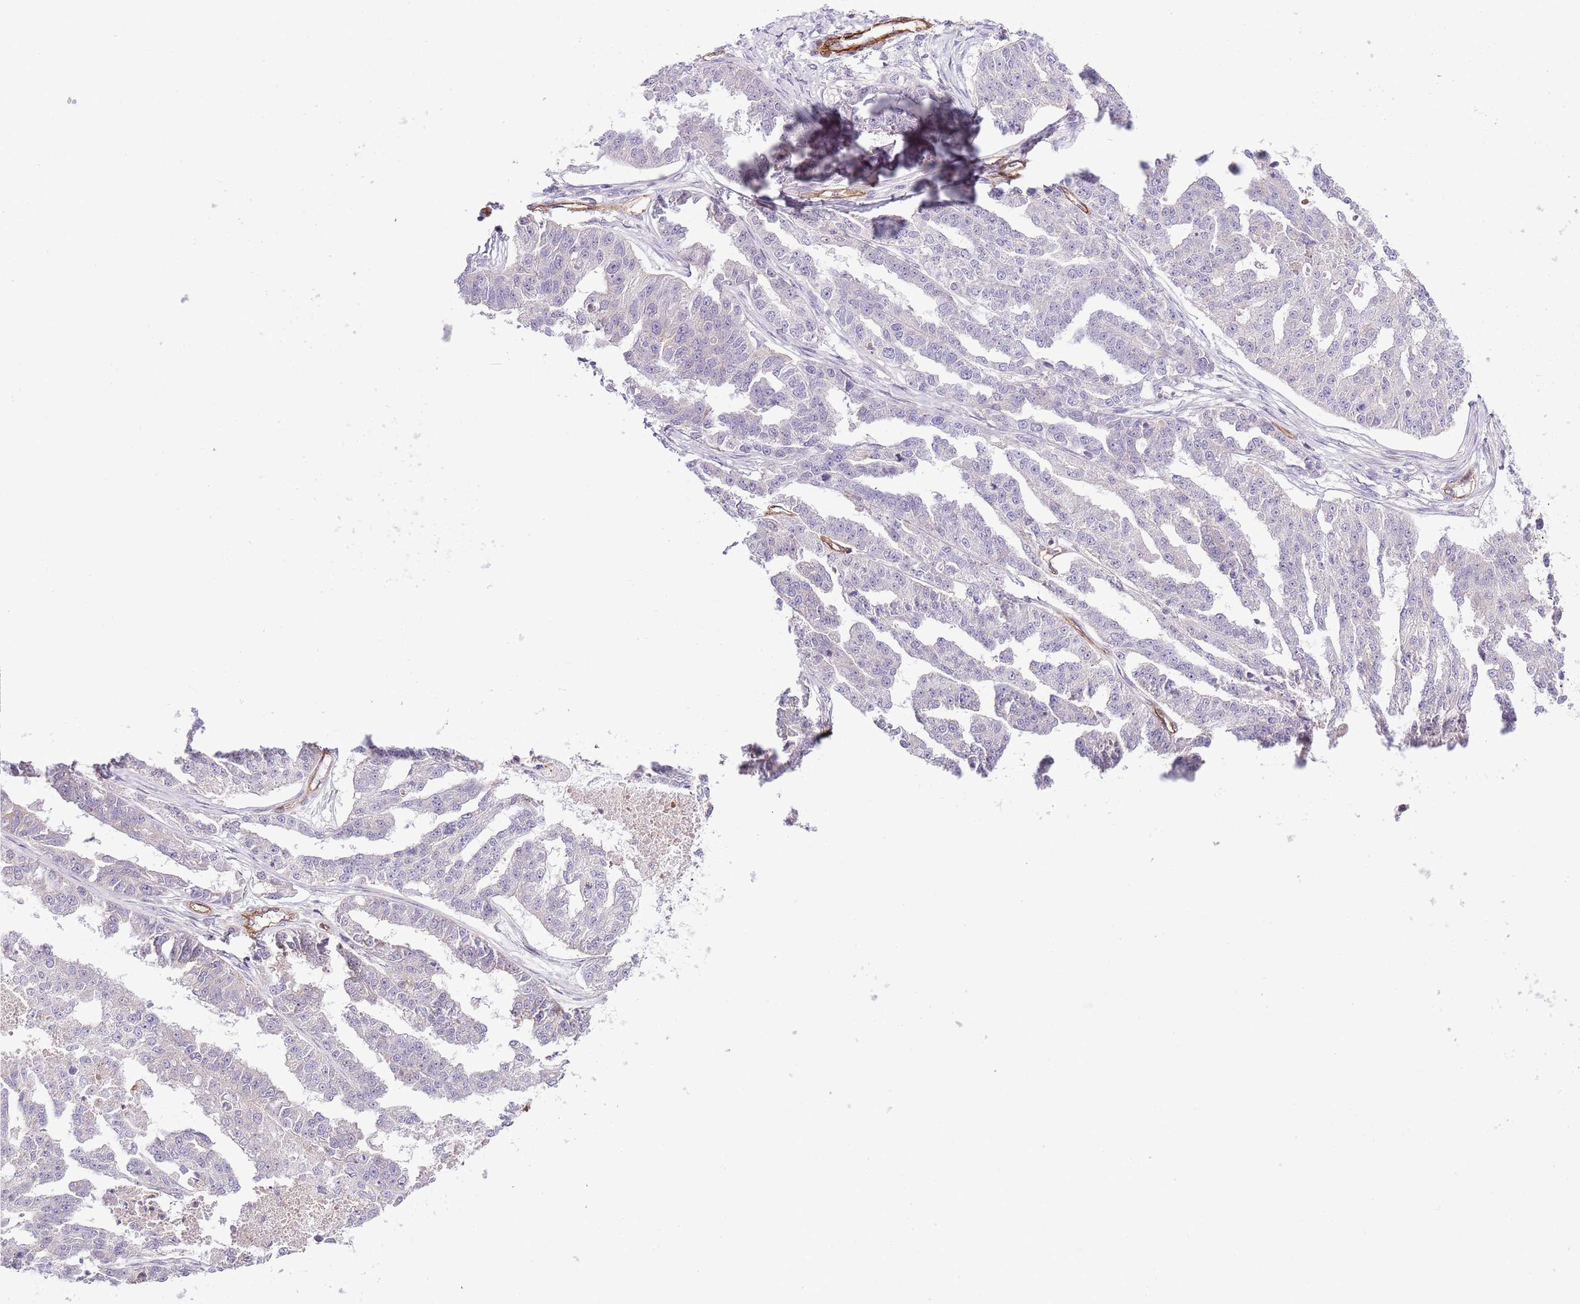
{"staining": {"intensity": "negative", "quantity": "none", "location": "none"}, "tissue": "ovarian cancer", "cell_type": "Tumor cells", "image_type": "cancer", "snomed": [{"axis": "morphology", "description": "Cystadenocarcinoma, serous, NOS"}, {"axis": "topography", "description": "Ovary"}], "caption": "Ovarian serous cystadenocarcinoma stained for a protein using immunohistochemistry displays no expression tumor cells.", "gene": "NEK3", "patient": {"sex": "female", "age": 58}}